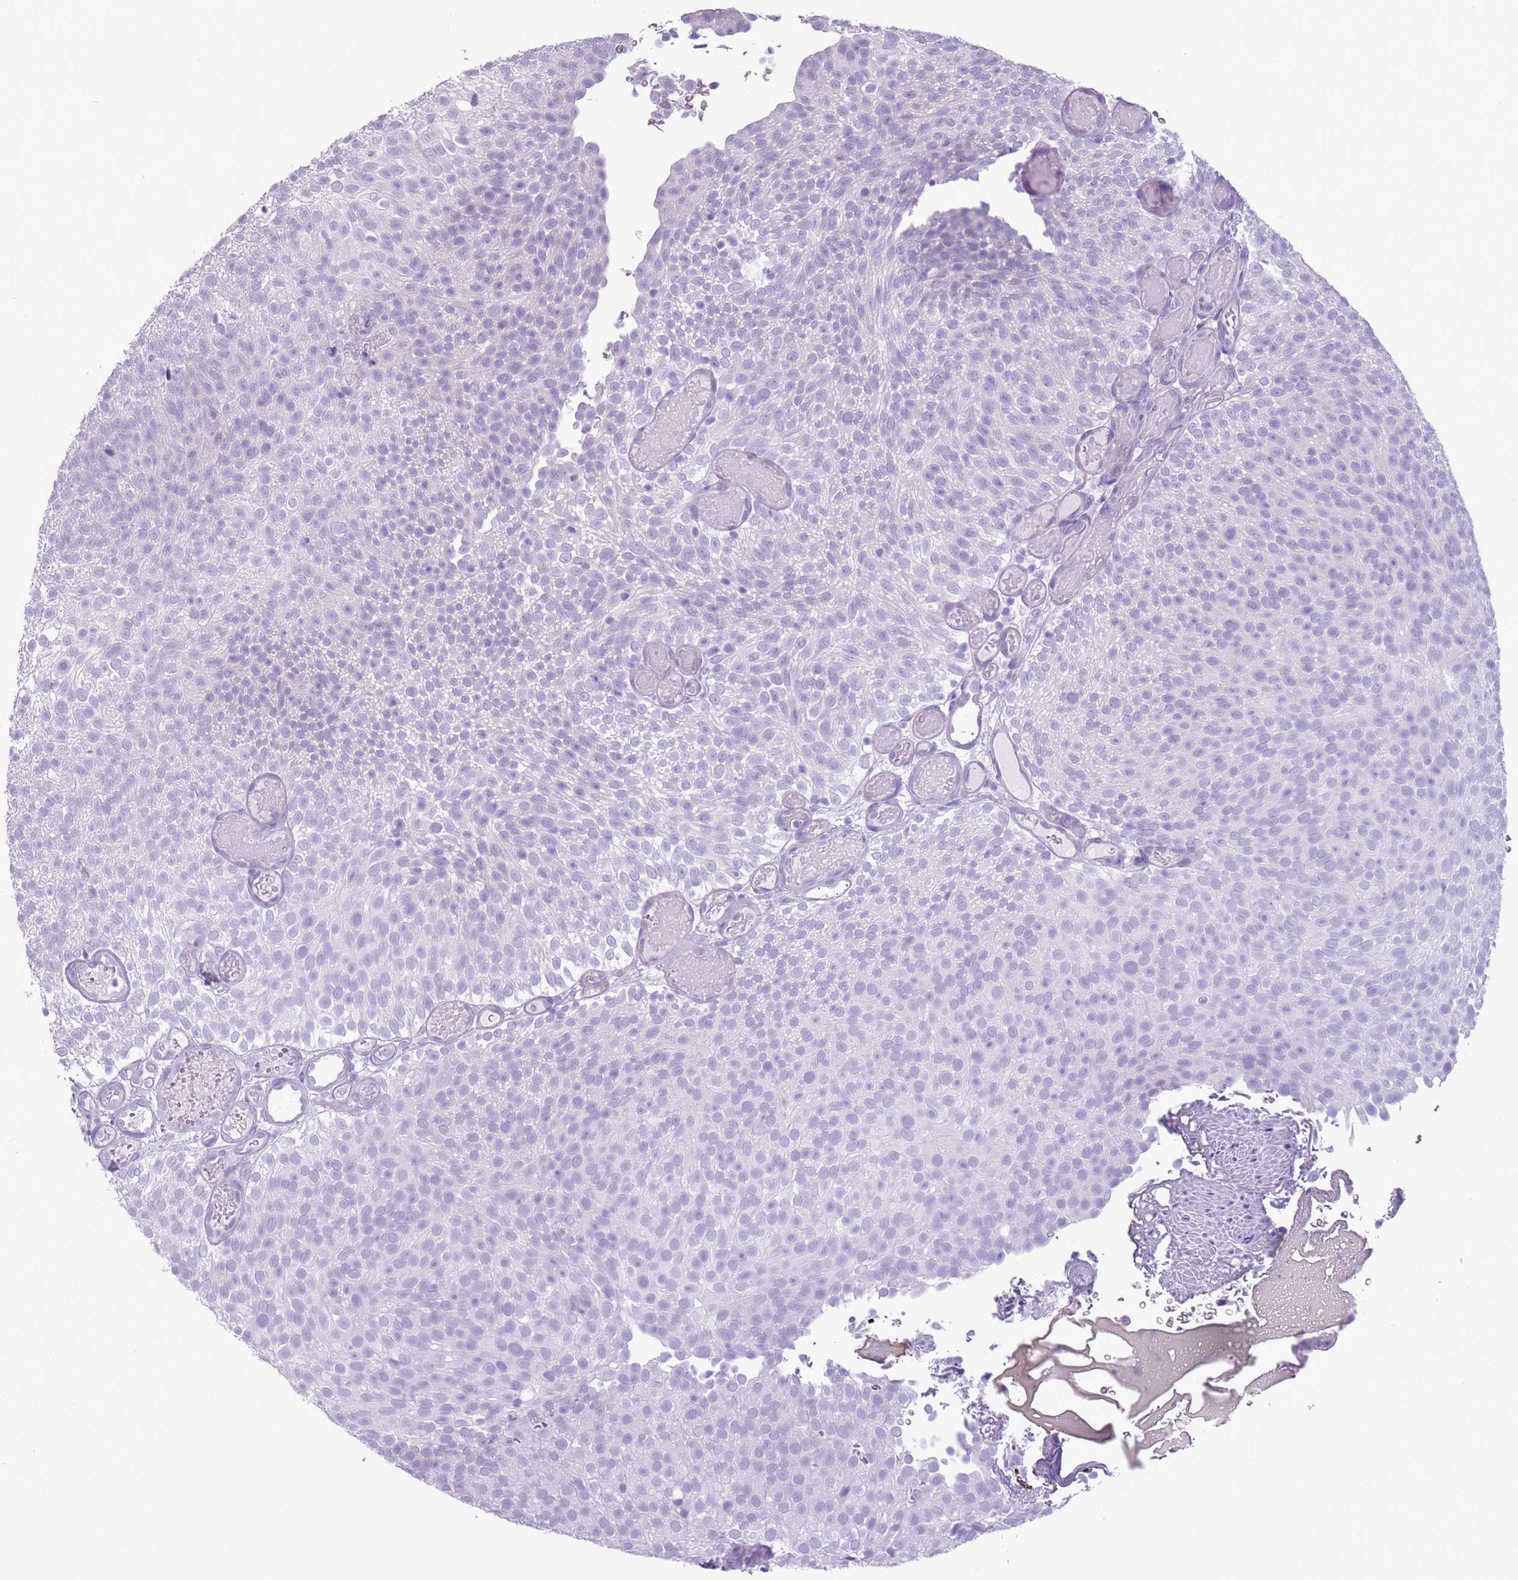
{"staining": {"intensity": "negative", "quantity": "none", "location": "none"}, "tissue": "urothelial cancer", "cell_type": "Tumor cells", "image_type": "cancer", "snomed": [{"axis": "morphology", "description": "Urothelial carcinoma, Low grade"}, {"axis": "topography", "description": "Urinary bladder"}], "caption": "Urothelial carcinoma (low-grade) was stained to show a protein in brown. There is no significant staining in tumor cells.", "gene": "HYOU1", "patient": {"sex": "male", "age": 78}}